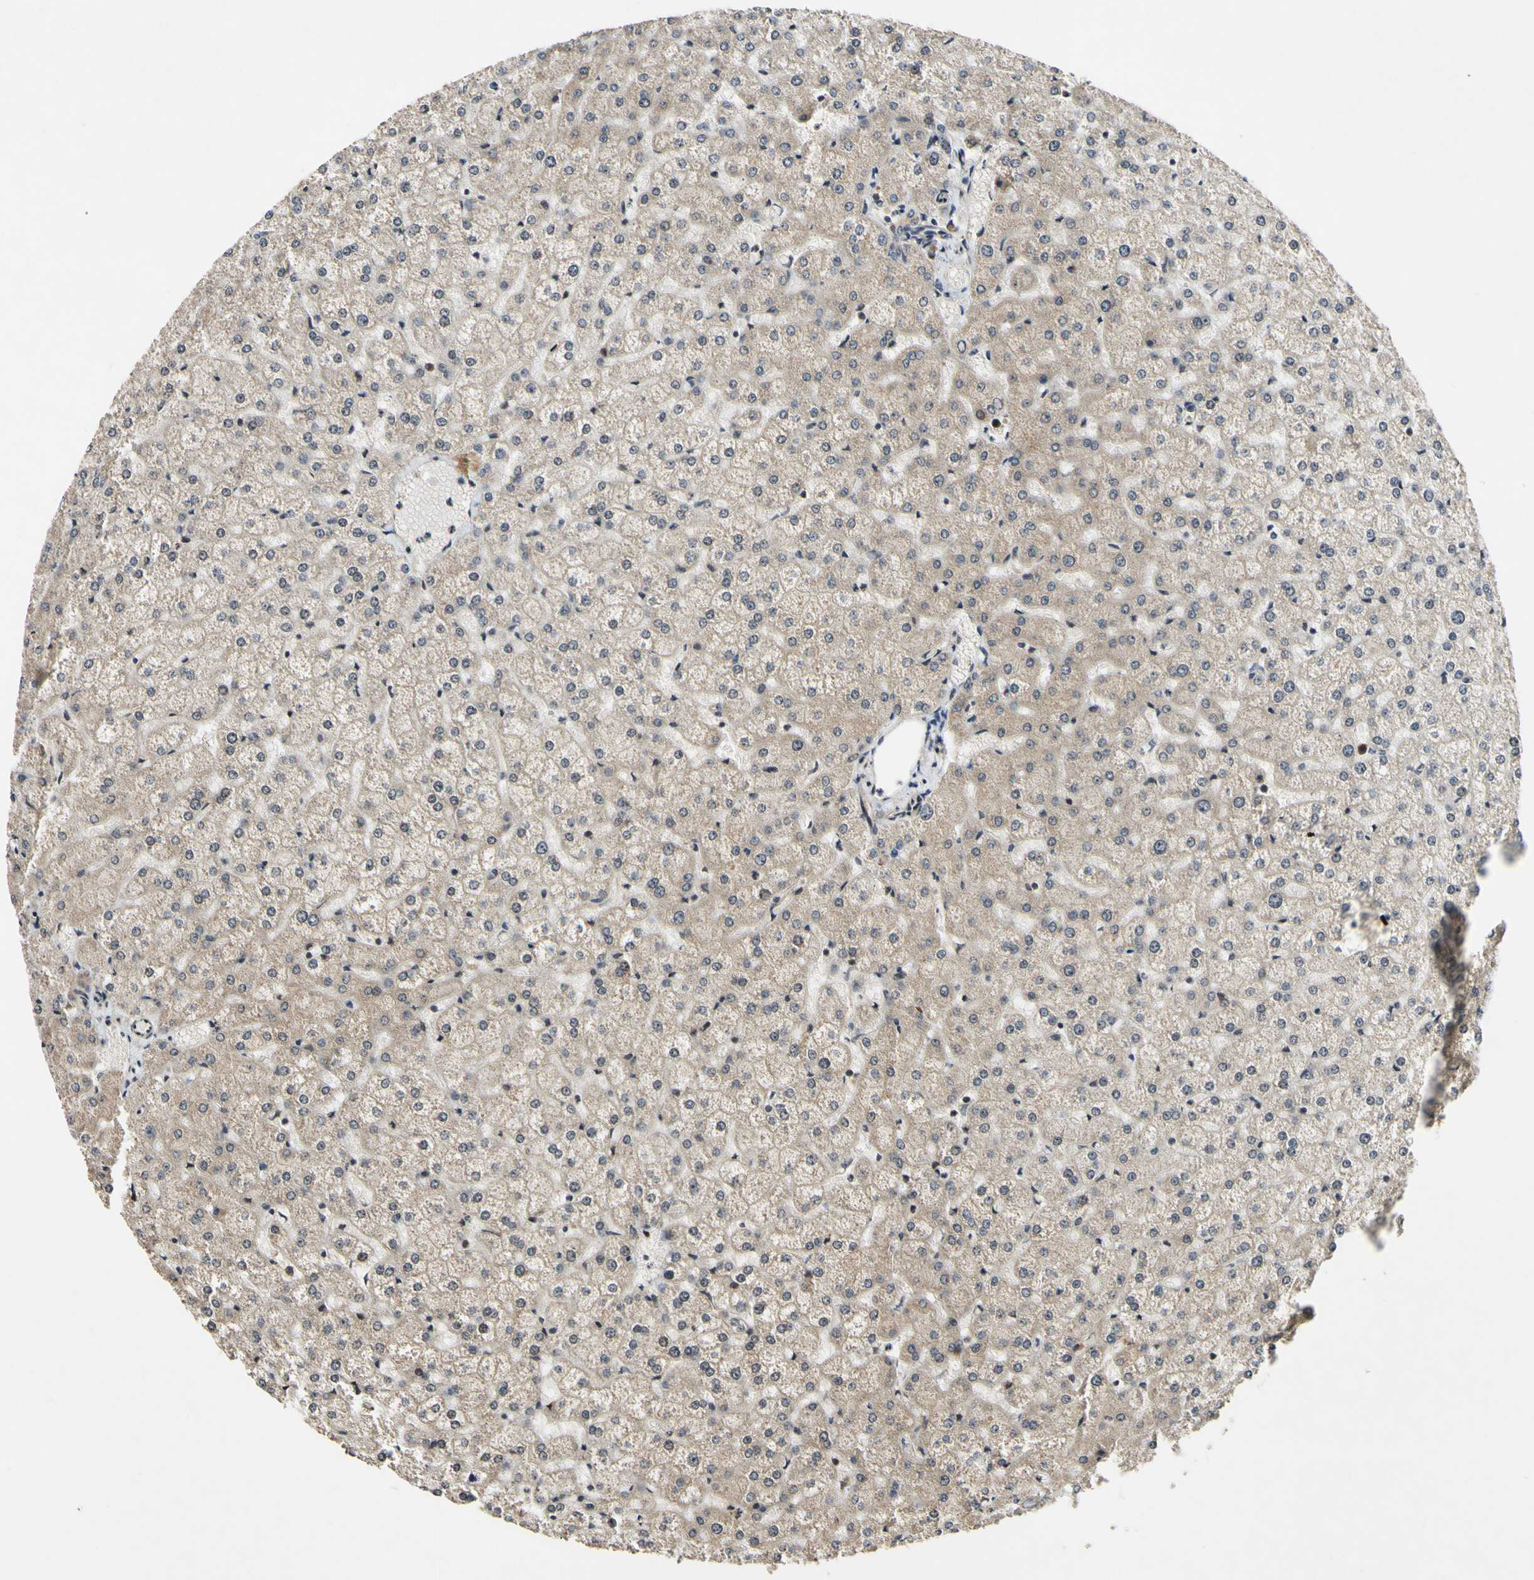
{"staining": {"intensity": "negative", "quantity": "none", "location": "none"}, "tissue": "liver", "cell_type": "Cholangiocytes", "image_type": "normal", "snomed": [{"axis": "morphology", "description": "Normal tissue, NOS"}, {"axis": "topography", "description": "Liver"}], "caption": "A micrograph of human liver is negative for staining in cholangiocytes. (DAB (3,3'-diaminobenzidine) IHC with hematoxylin counter stain).", "gene": "CSNK1E", "patient": {"sex": "female", "age": 32}}